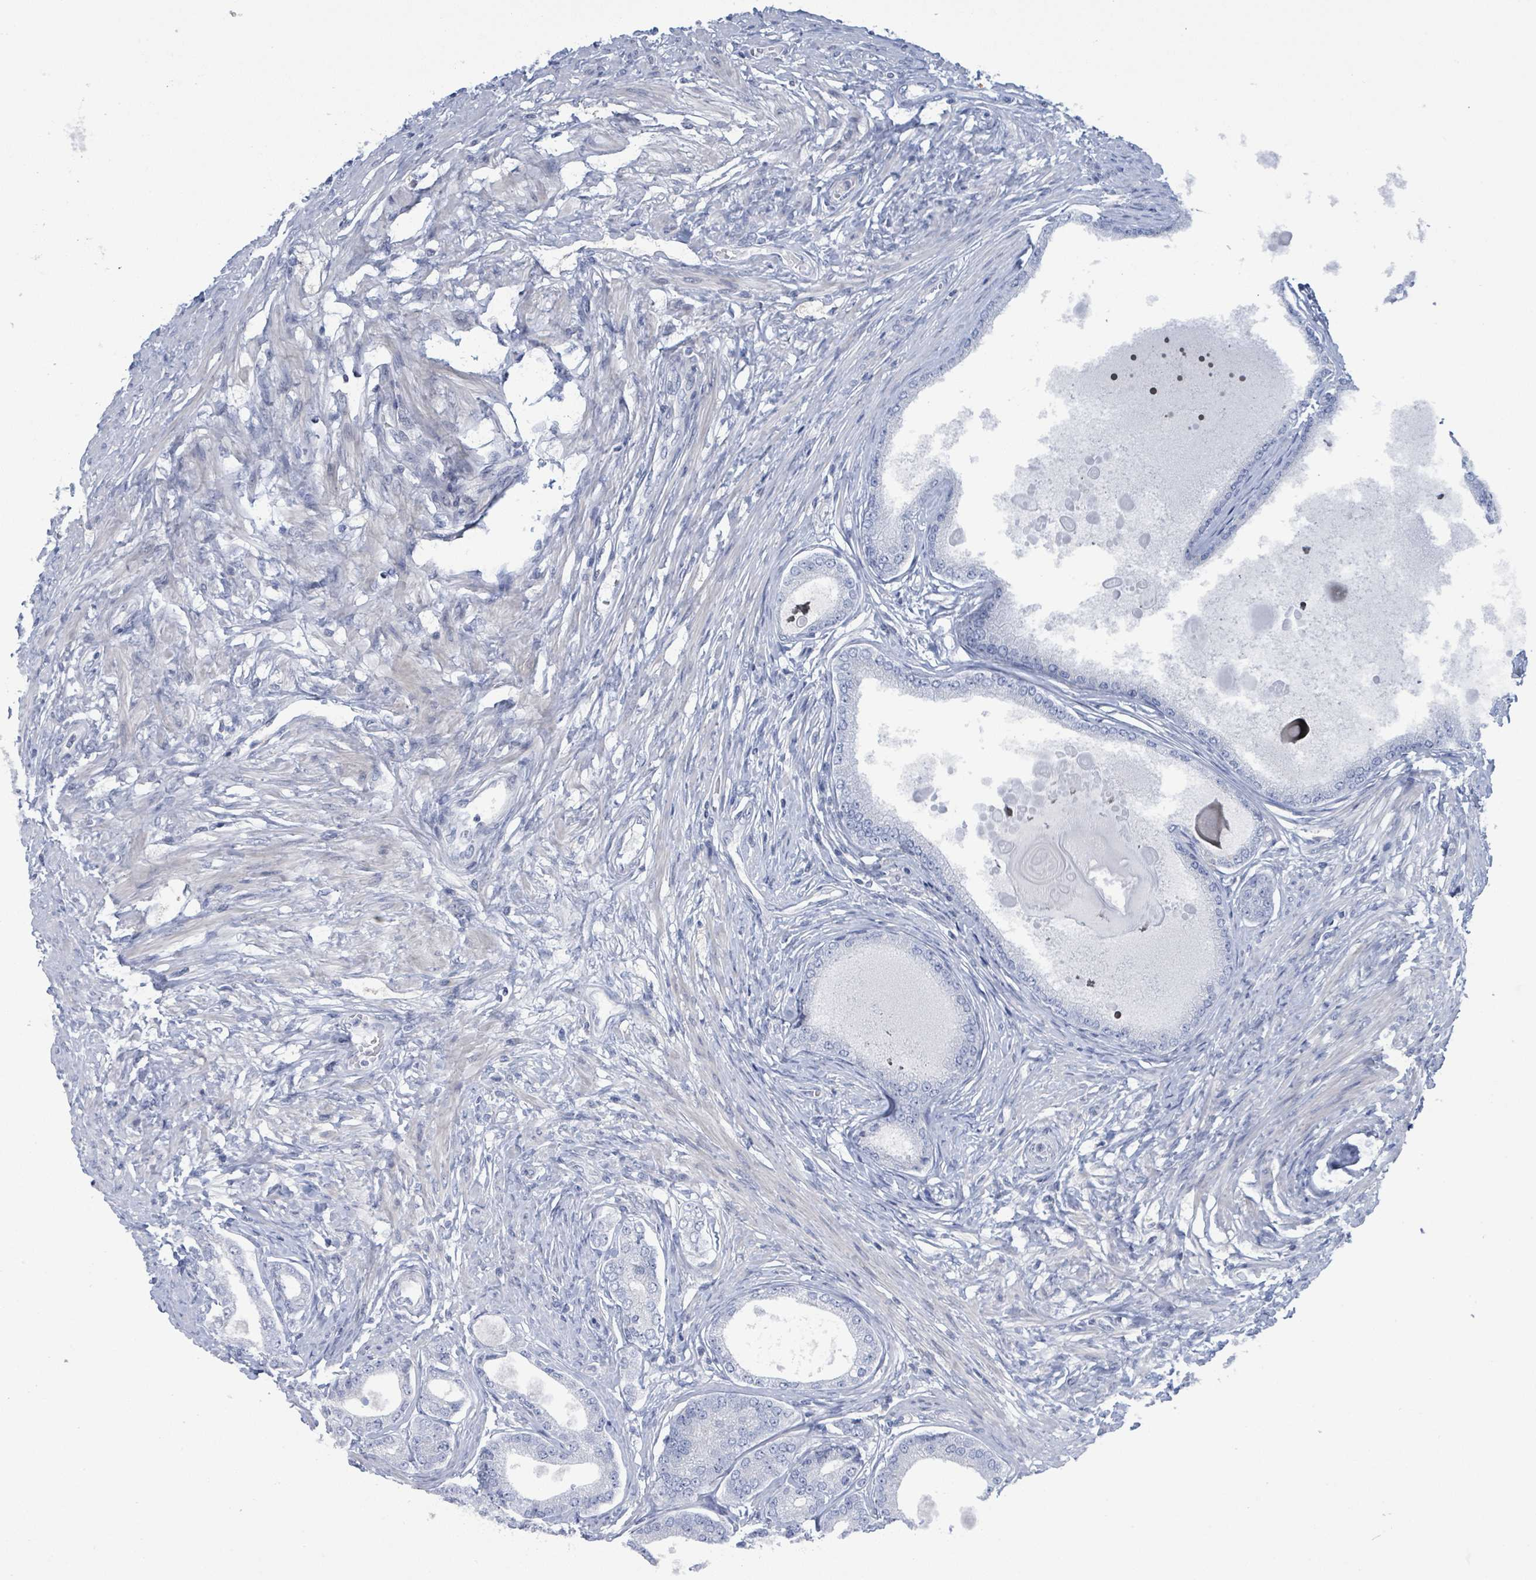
{"staining": {"intensity": "negative", "quantity": "none", "location": "none"}, "tissue": "prostate cancer", "cell_type": "Tumor cells", "image_type": "cancer", "snomed": [{"axis": "morphology", "description": "Adenocarcinoma, High grade"}, {"axis": "topography", "description": "Prostate"}], "caption": "Immunohistochemistry (IHC) photomicrograph of prostate cancer stained for a protein (brown), which shows no expression in tumor cells.", "gene": "DGKZ", "patient": {"sex": "male", "age": 69}}